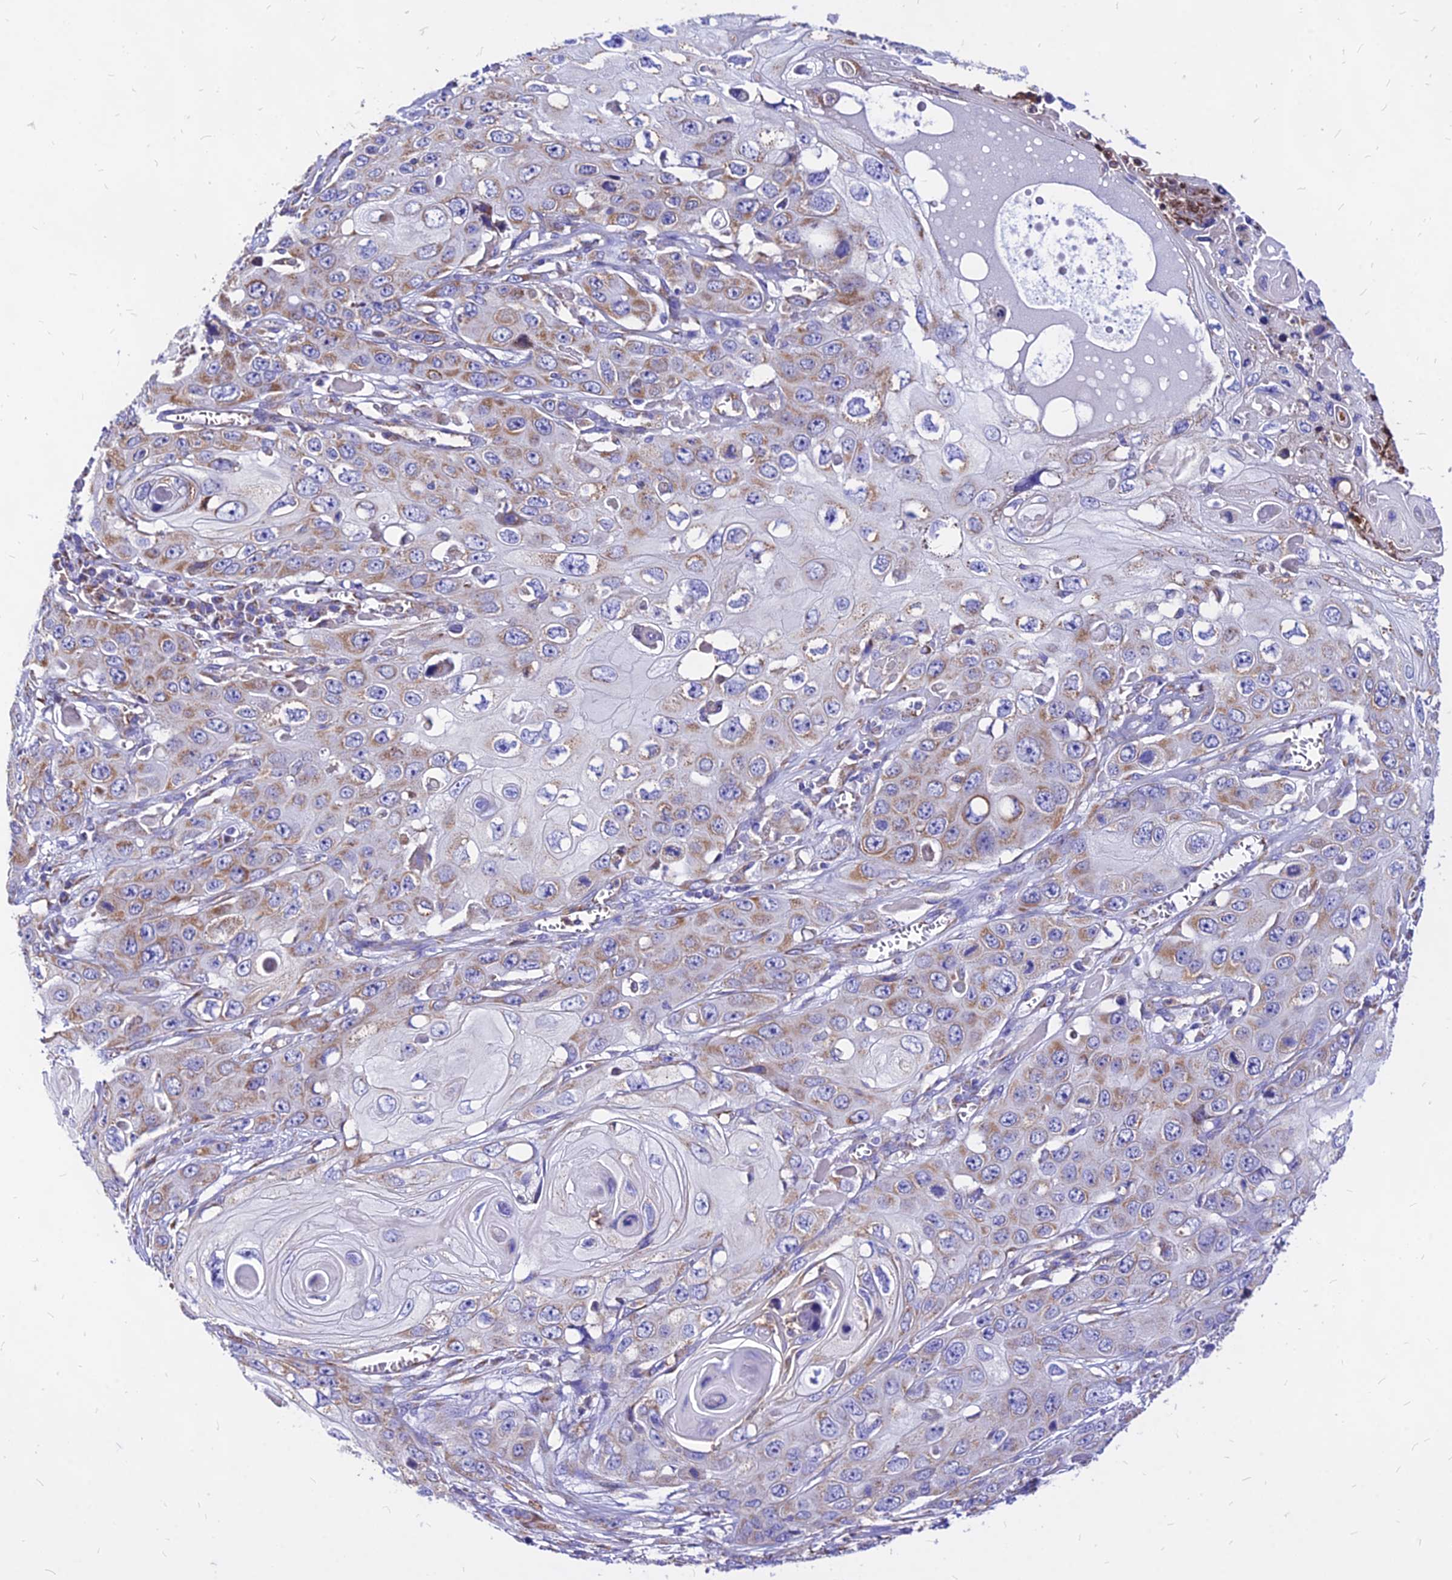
{"staining": {"intensity": "moderate", "quantity": "25%-75%", "location": "cytoplasmic/membranous"}, "tissue": "skin cancer", "cell_type": "Tumor cells", "image_type": "cancer", "snomed": [{"axis": "morphology", "description": "Squamous cell carcinoma, NOS"}, {"axis": "topography", "description": "Skin"}], "caption": "Moderate cytoplasmic/membranous staining is appreciated in approximately 25%-75% of tumor cells in skin cancer.", "gene": "MRPL3", "patient": {"sex": "male", "age": 55}}